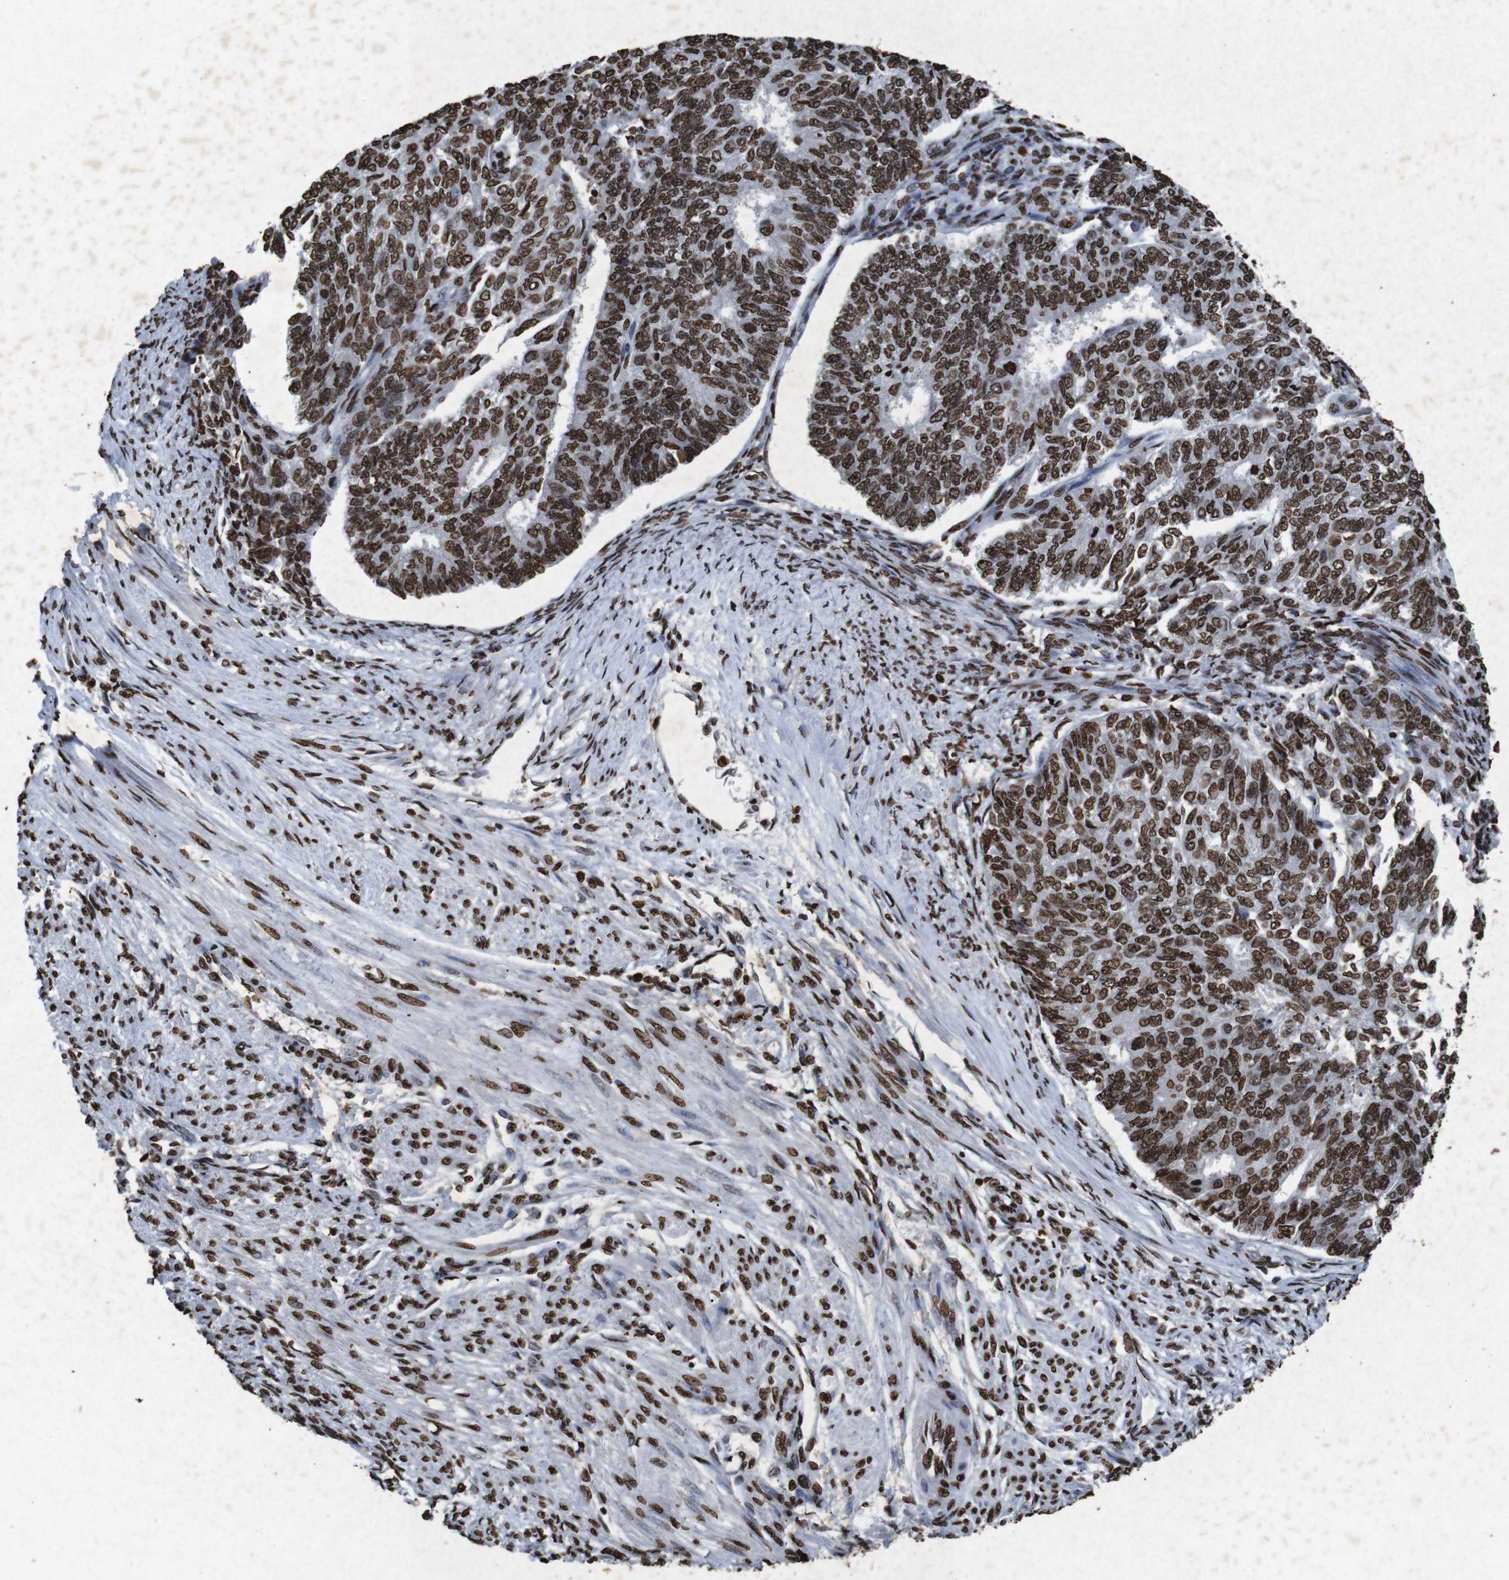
{"staining": {"intensity": "strong", "quantity": ">75%", "location": "nuclear"}, "tissue": "endometrial cancer", "cell_type": "Tumor cells", "image_type": "cancer", "snomed": [{"axis": "morphology", "description": "Adenocarcinoma, NOS"}, {"axis": "topography", "description": "Endometrium"}], "caption": "DAB immunohistochemical staining of endometrial cancer displays strong nuclear protein positivity in about >75% of tumor cells.", "gene": "MDM2", "patient": {"sex": "female", "age": 32}}